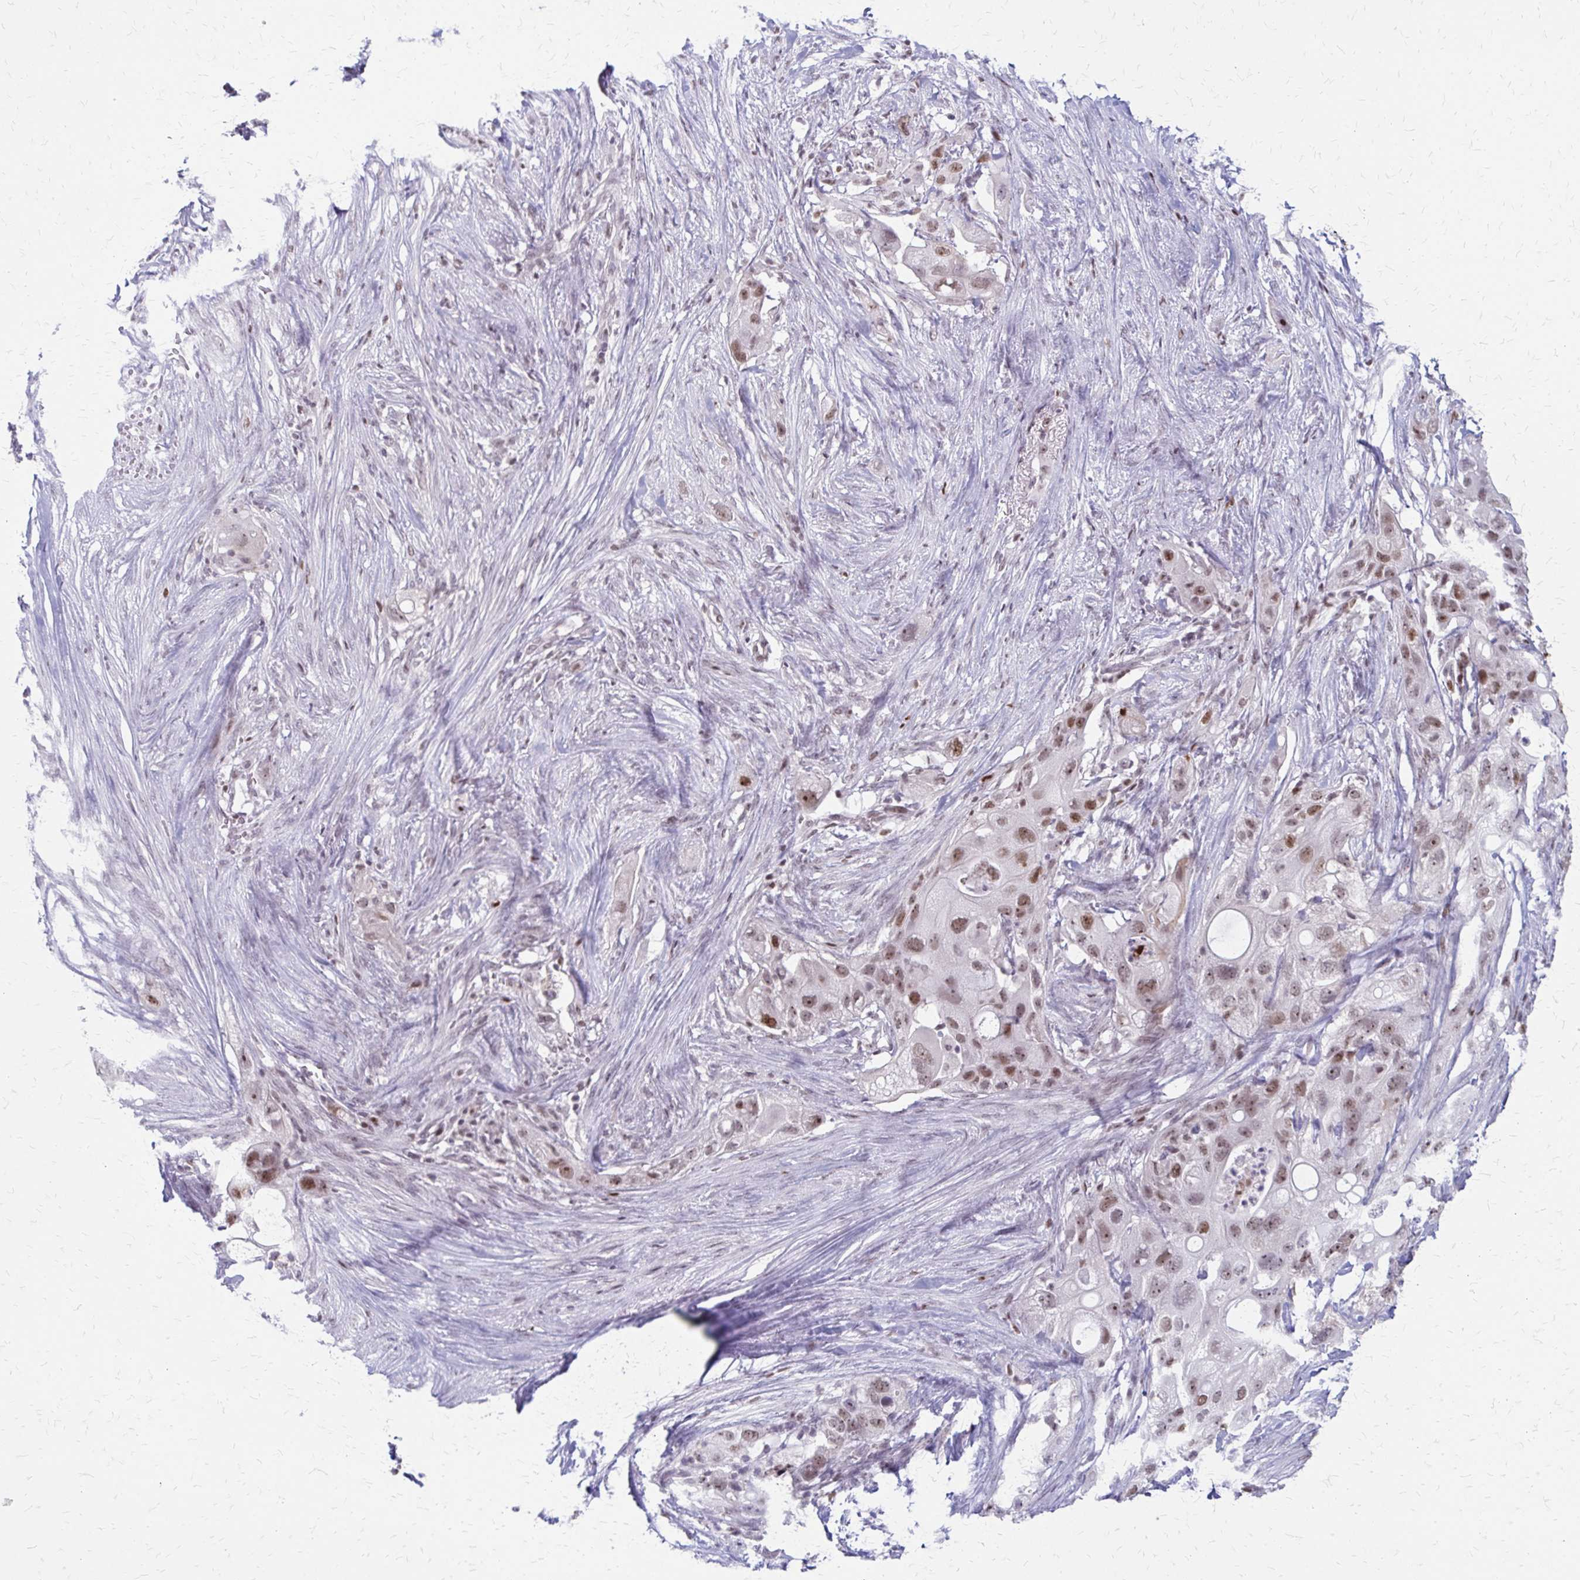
{"staining": {"intensity": "moderate", "quantity": ">75%", "location": "nuclear"}, "tissue": "pancreatic cancer", "cell_type": "Tumor cells", "image_type": "cancer", "snomed": [{"axis": "morphology", "description": "Adenocarcinoma, NOS"}, {"axis": "topography", "description": "Pancreas"}], "caption": "Pancreatic cancer was stained to show a protein in brown. There is medium levels of moderate nuclear staining in approximately >75% of tumor cells.", "gene": "EED", "patient": {"sex": "female", "age": 72}}